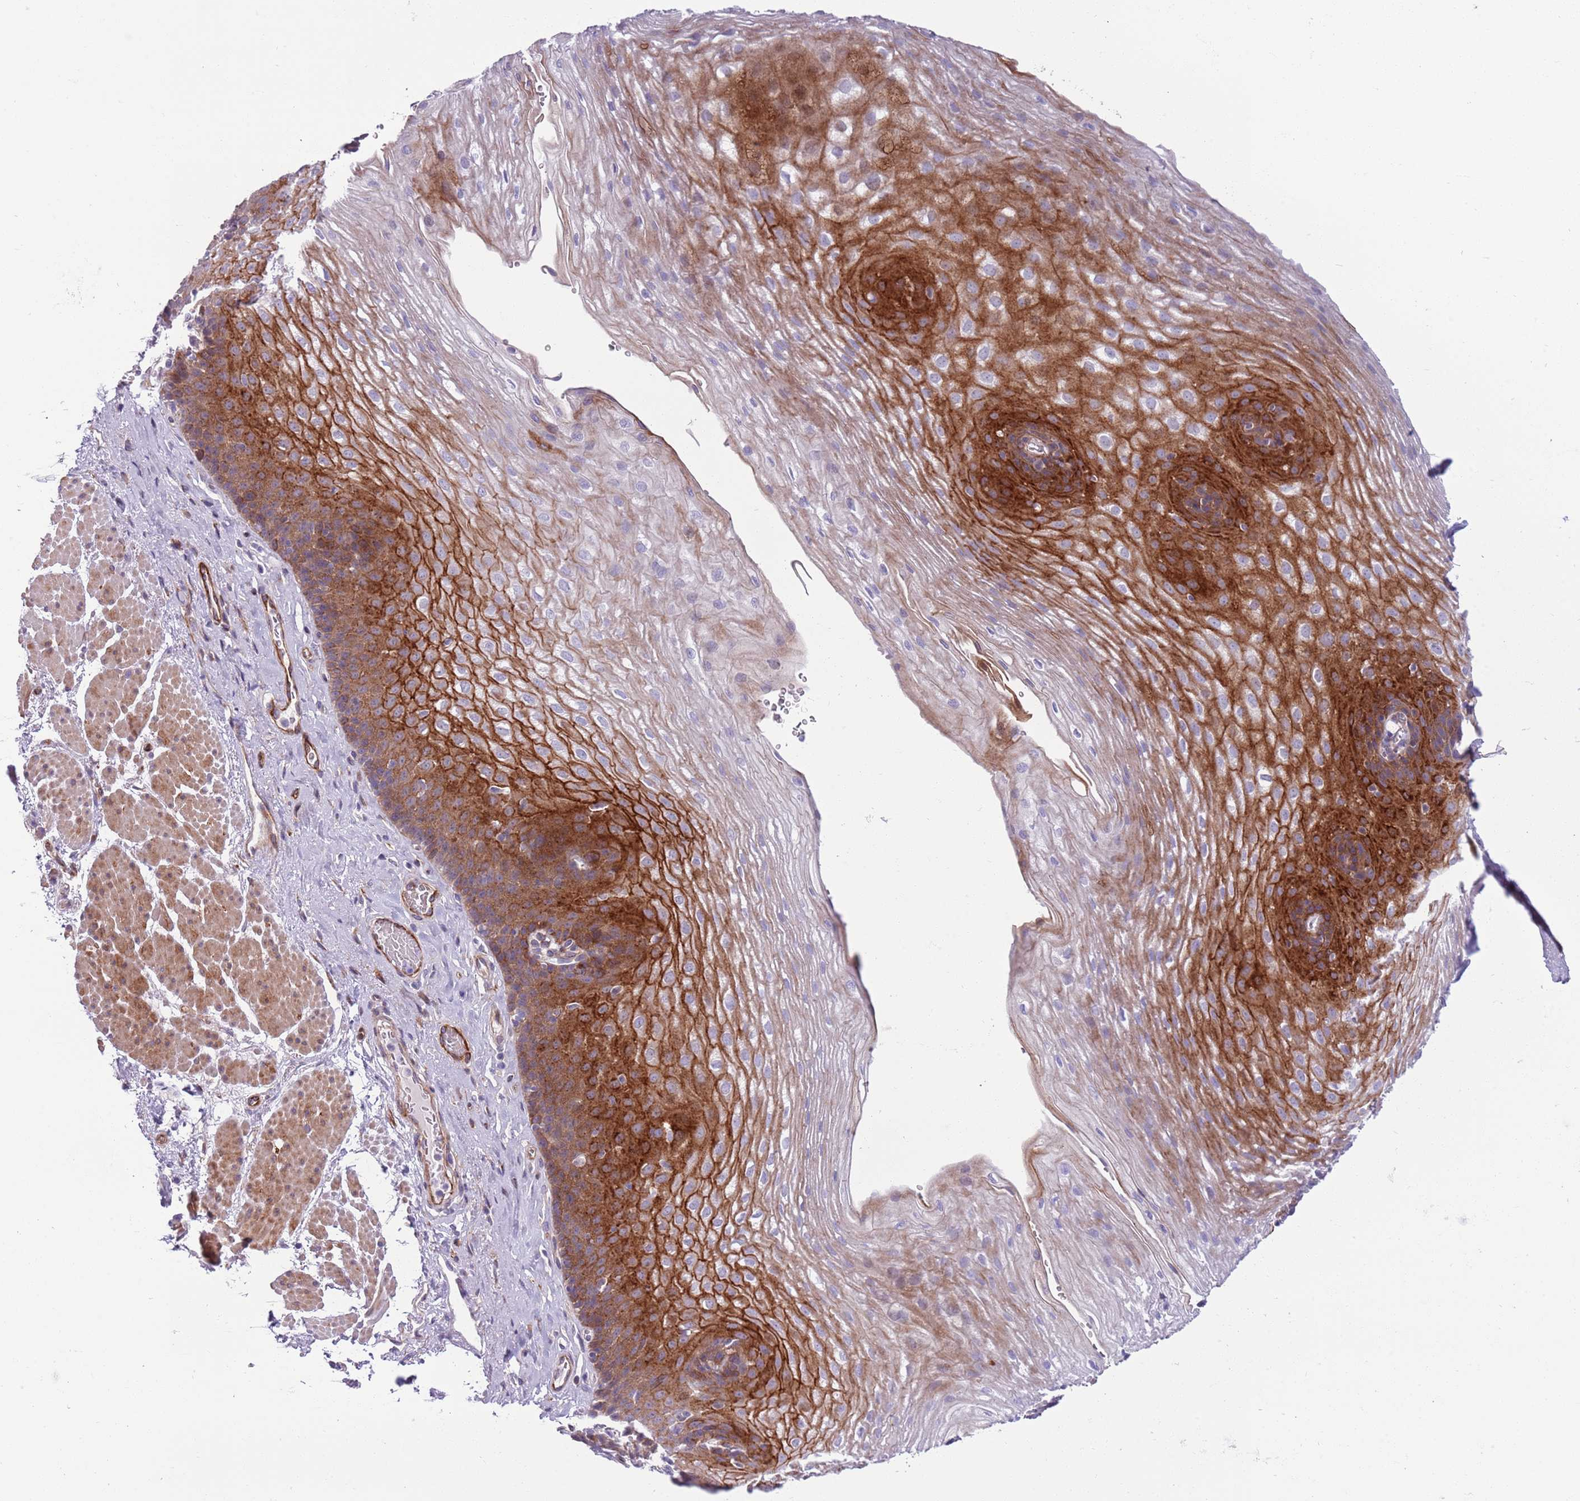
{"staining": {"intensity": "strong", "quantity": "25%-75%", "location": "cytoplasmic/membranous"}, "tissue": "esophagus", "cell_type": "Squamous epithelial cells", "image_type": "normal", "snomed": [{"axis": "morphology", "description": "Normal tissue, NOS"}, {"axis": "topography", "description": "Esophagus"}], "caption": "Immunohistochemistry (IHC) histopathology image of unremarkable esophagus: human esophagus stained using immunohistochemistry exhibits high levels of strong protein expression localized specifically in the cytoplasmic/membranous of squamous epithelial cells, appearing as a cytoplasmic/membranous brown color.", "gene": "MRPL32", "patient": {"sex": "female", "age": 66}}